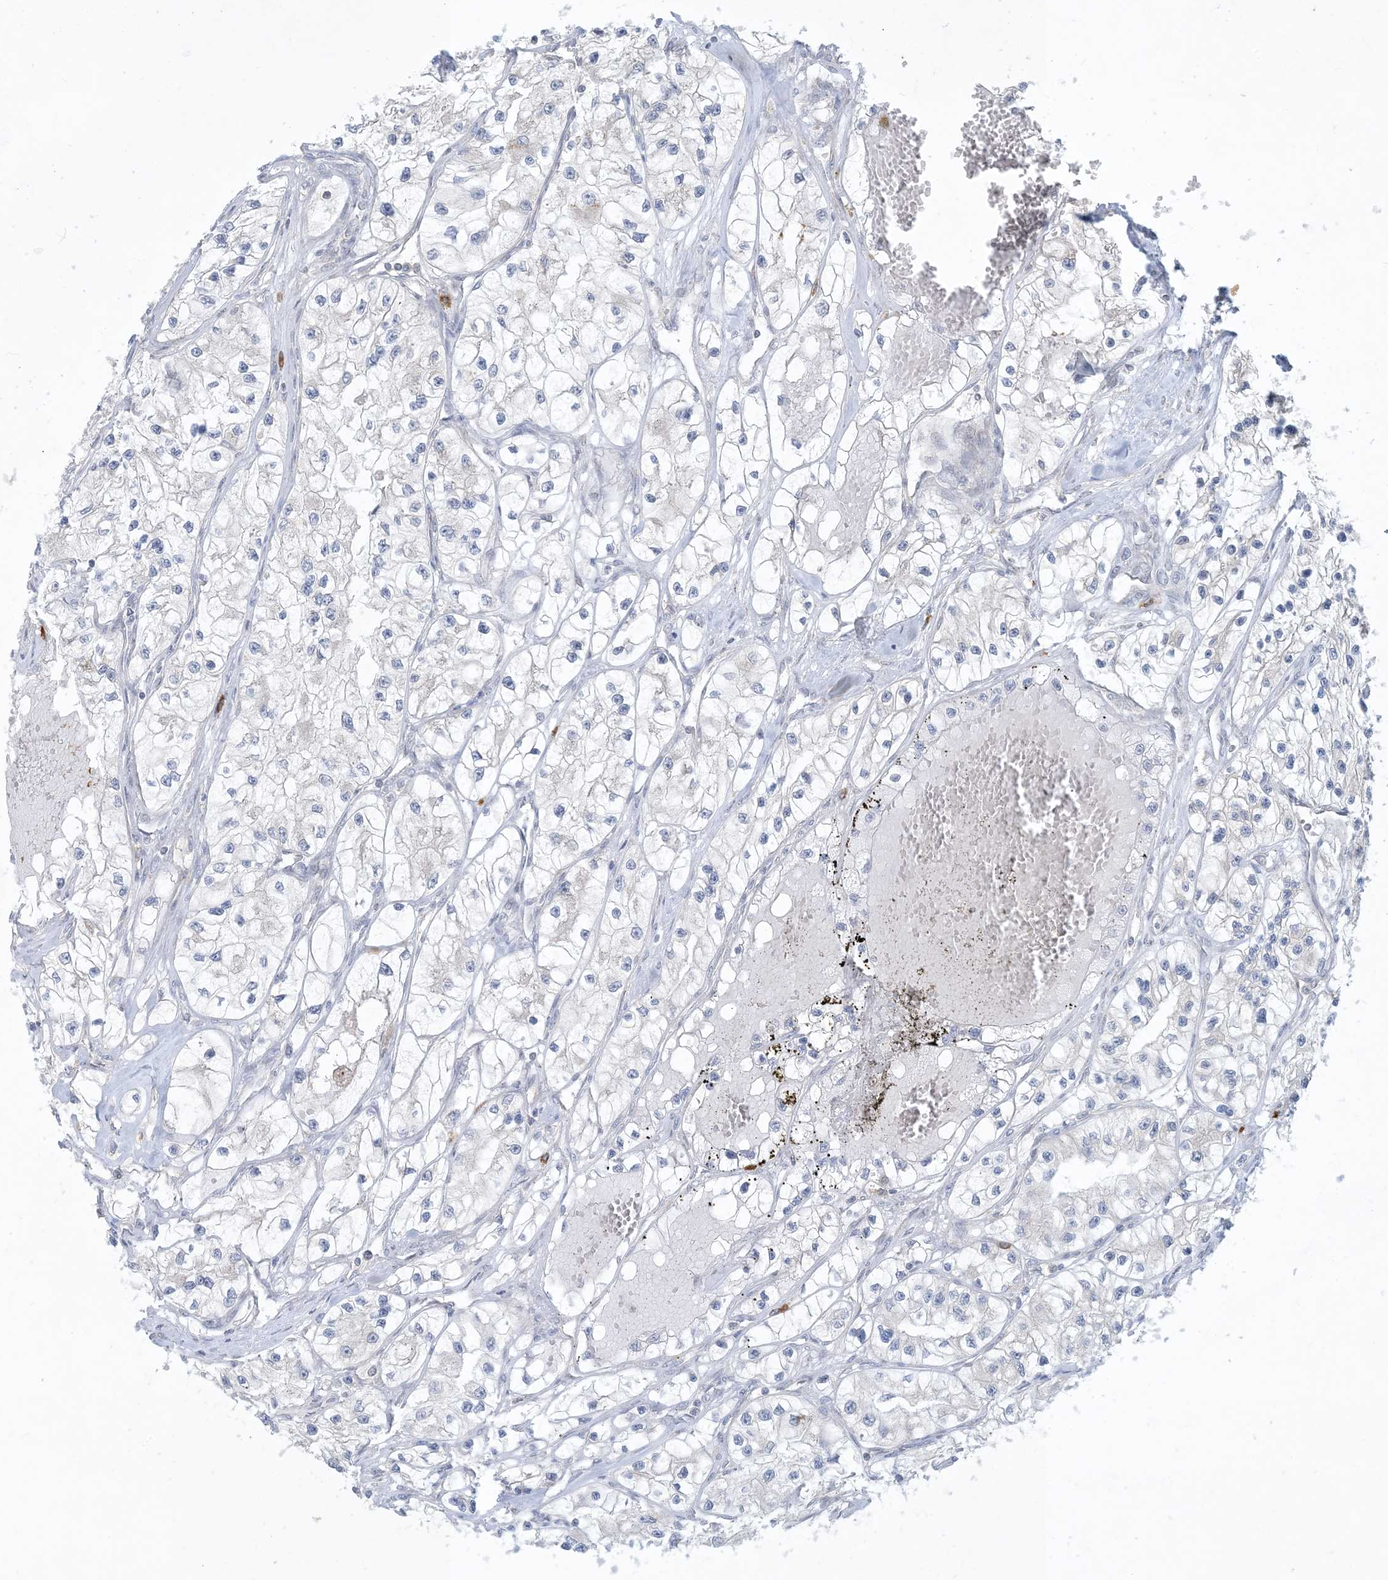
{"staining": {"intensity": "negative", "quantity": "none", "location": "none"}, "tissue": "renal cancer", "cell_type": "Tumor cells", "image_type": "cancer", "snomed": [{"axis": "morphology", "description": "Adenocarcinoma, NOS"}, {"axis": "topography", "description": "Kidney"}], "caption": "IHC micrograph of neoplastic tissue: renal cancer stained with DAB (3,3'-diaminobenzidine) exhibits no significant protein expression in tumor cells. Nuclei are stained in blue.", "gene": "CCDC14", "patient": {"sex": "female", "age": 57}}